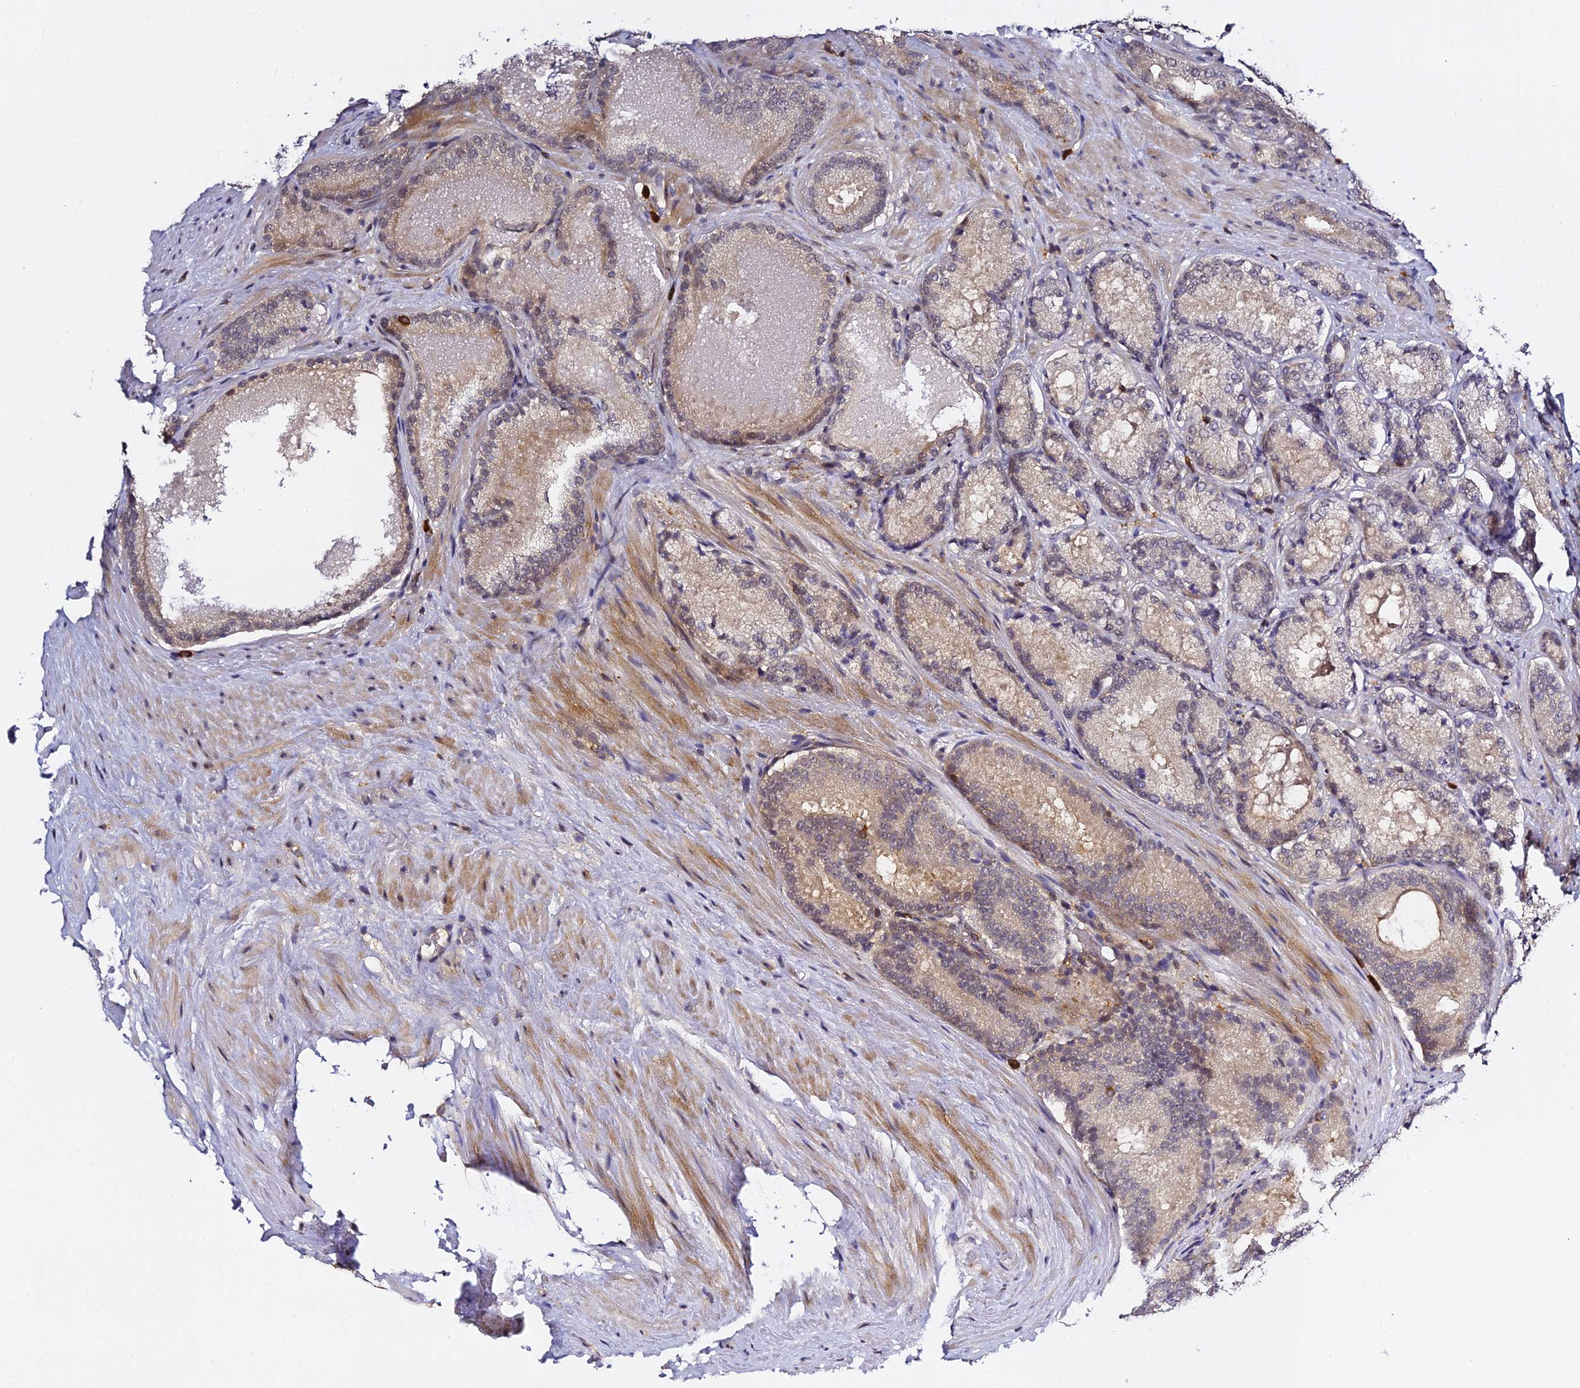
{"staining": {"intensity": "weak", "quantity": "25%-75%", "location": "cytoplasmic/membranous"}, "tissue": "prostate cancer", "cell_type": "Tumor cells", "image_type": "cancer", "snomed": [{"axis": "morphology", "description": "Adenocarcinoma, Low grade"}, {"axis": "topography", "description": "Prostate"}], "caption": "IHC micrograph of neoplastic tissue: prostate adenocarcinoma (low-grade) stained using immunohistochemistry exhibits low levels of weak protein expression localized specifically in the cytoplasmic/membranous of tumor cells, appearing as a cytoplasmic/membranous brown color.", "gene": "IL4I1", "patient": {"sex": "male", "age": 74}}